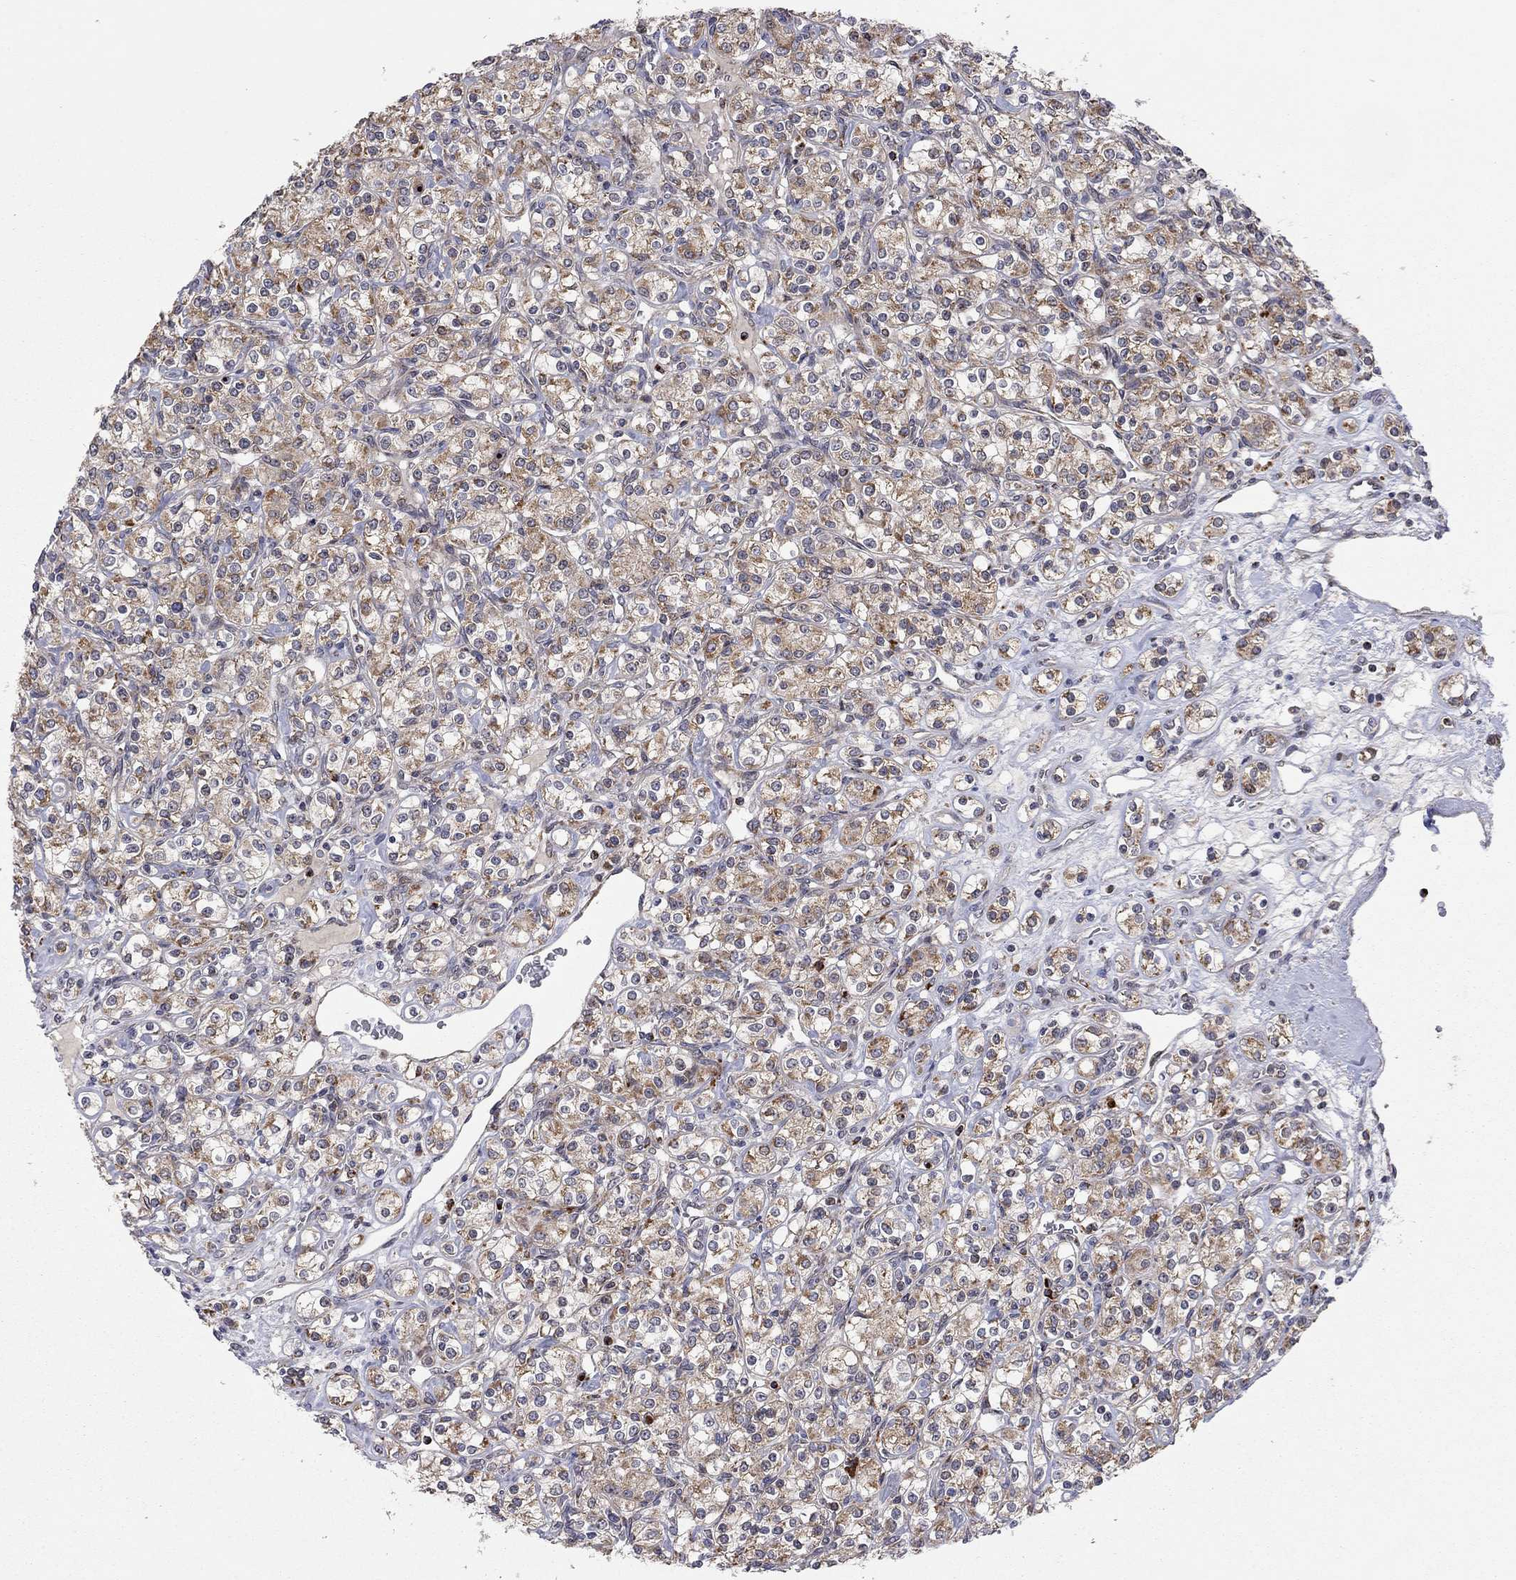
{"staining": {"intensity": "moderate", "quantity": "25%-75%", "location": "cytoplasmic/membranous"}, "tissue": "renal cancer", "cell_type": "Tumor cells", "image_type": "cancer", "snomed": [{"axis": "morphology", "description": "Adenocarcinoma, NOS"}, {"axis": "topography", "description": "Kidney"}], "caption": "Immunohistochemical staining of renal cancer (adenocarcinoma) demonstrates medium levels of moderate cytoplasmic/membranous positivity in approximately 25%-75% of tumor cells. (IHC, brightfield microscopy, high magnification).", "gene": "IDS", "patient": {"sex": "male", "age": 77}}